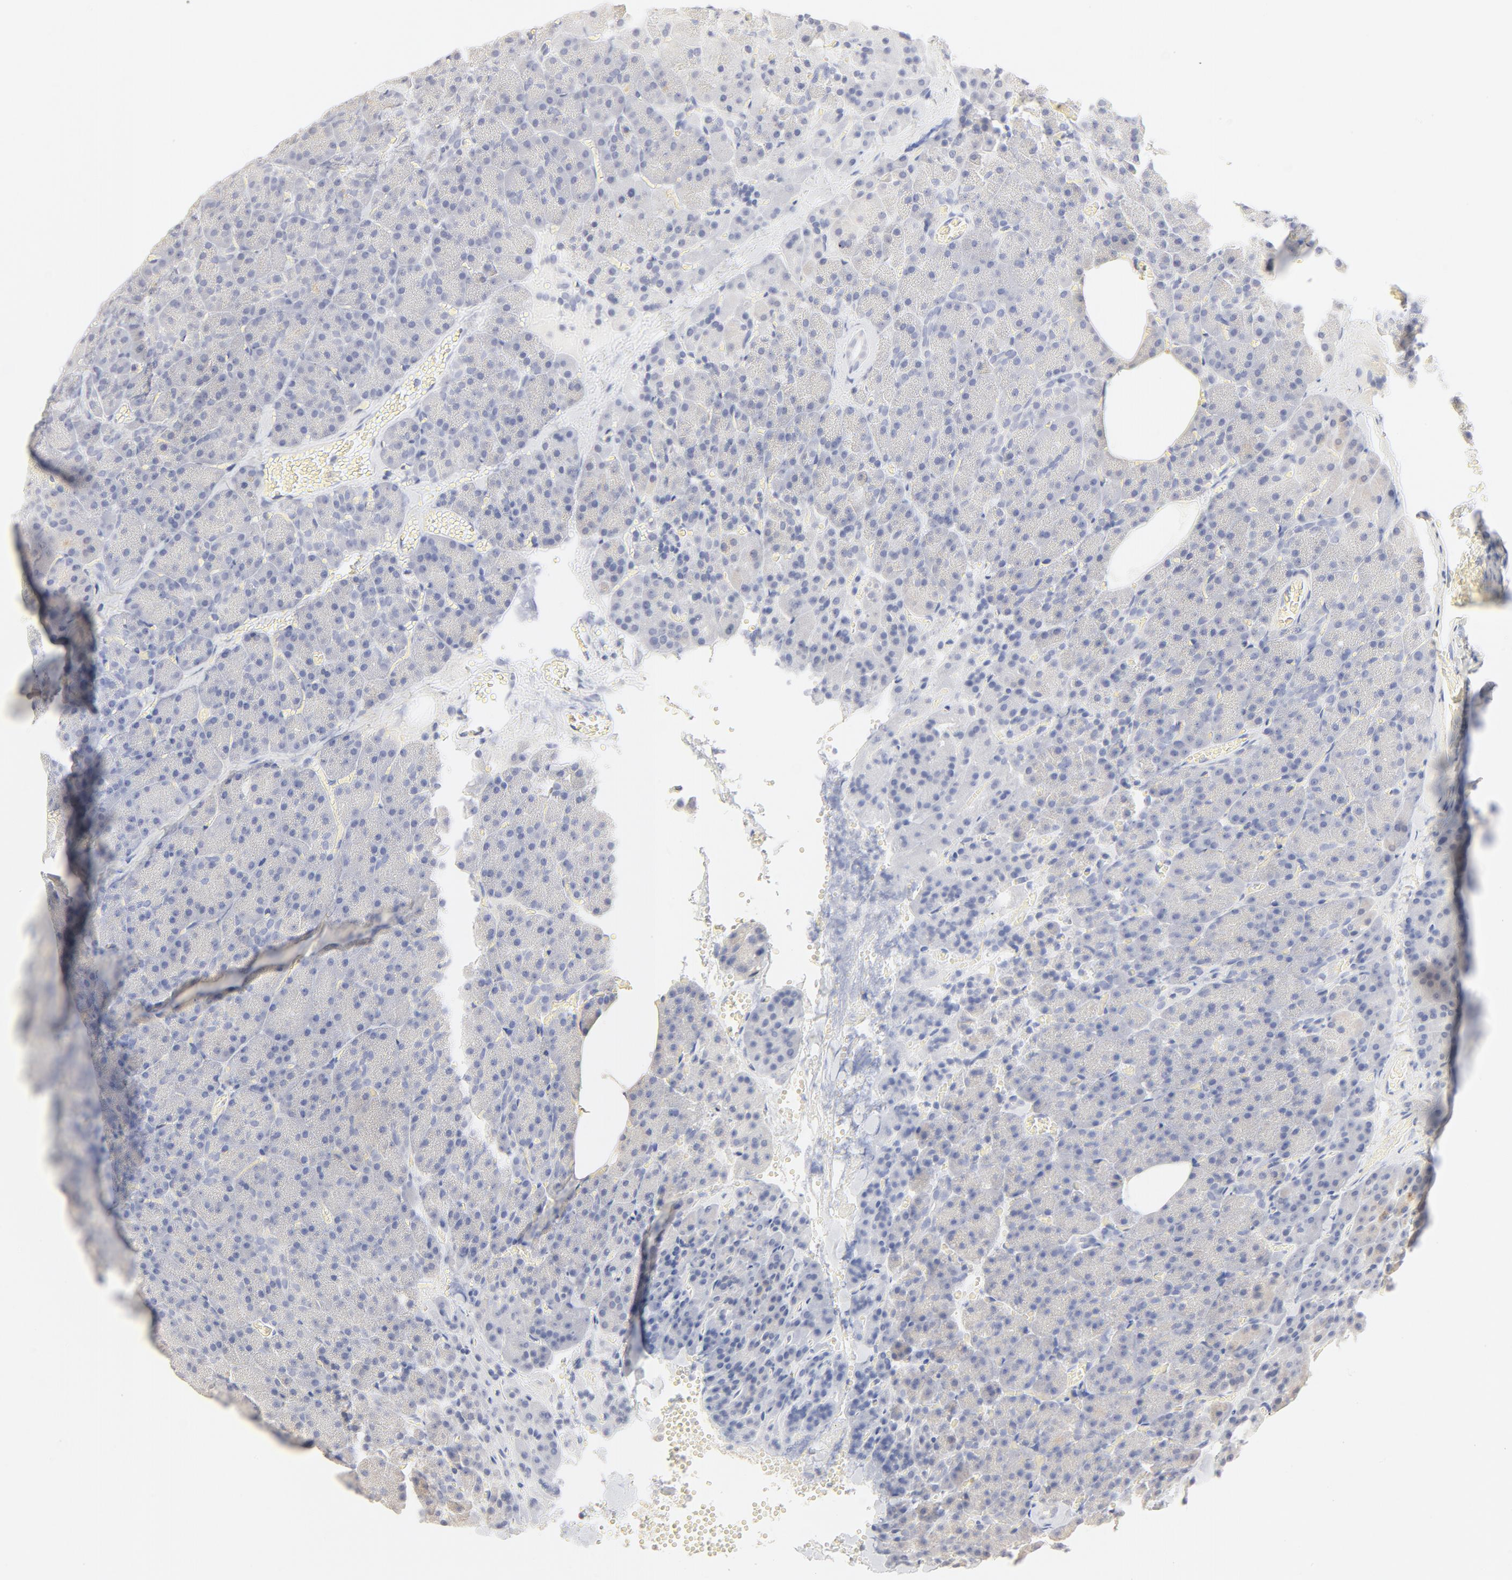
{"staining": {"intensity": "negative", "quantity": "none", "location": "none"}, "tissue": "carcinoid", "cell_type": "Tumor cells", "image_type": "cancer", "snomed": [{"axis": "morphology", "description": "Normal tissue, NOS"}, {"axis": "morphology", "description": "Carcinoid, malignant, NOS"}, {"axis": "topography", "description": "Pancreas"}], "caption": "A micrograph of carcinoid stained for a protein shows no brown staining in tumor cells.", "gene": "FCGBP", "patient": {"sex": "female", "age": 35}}